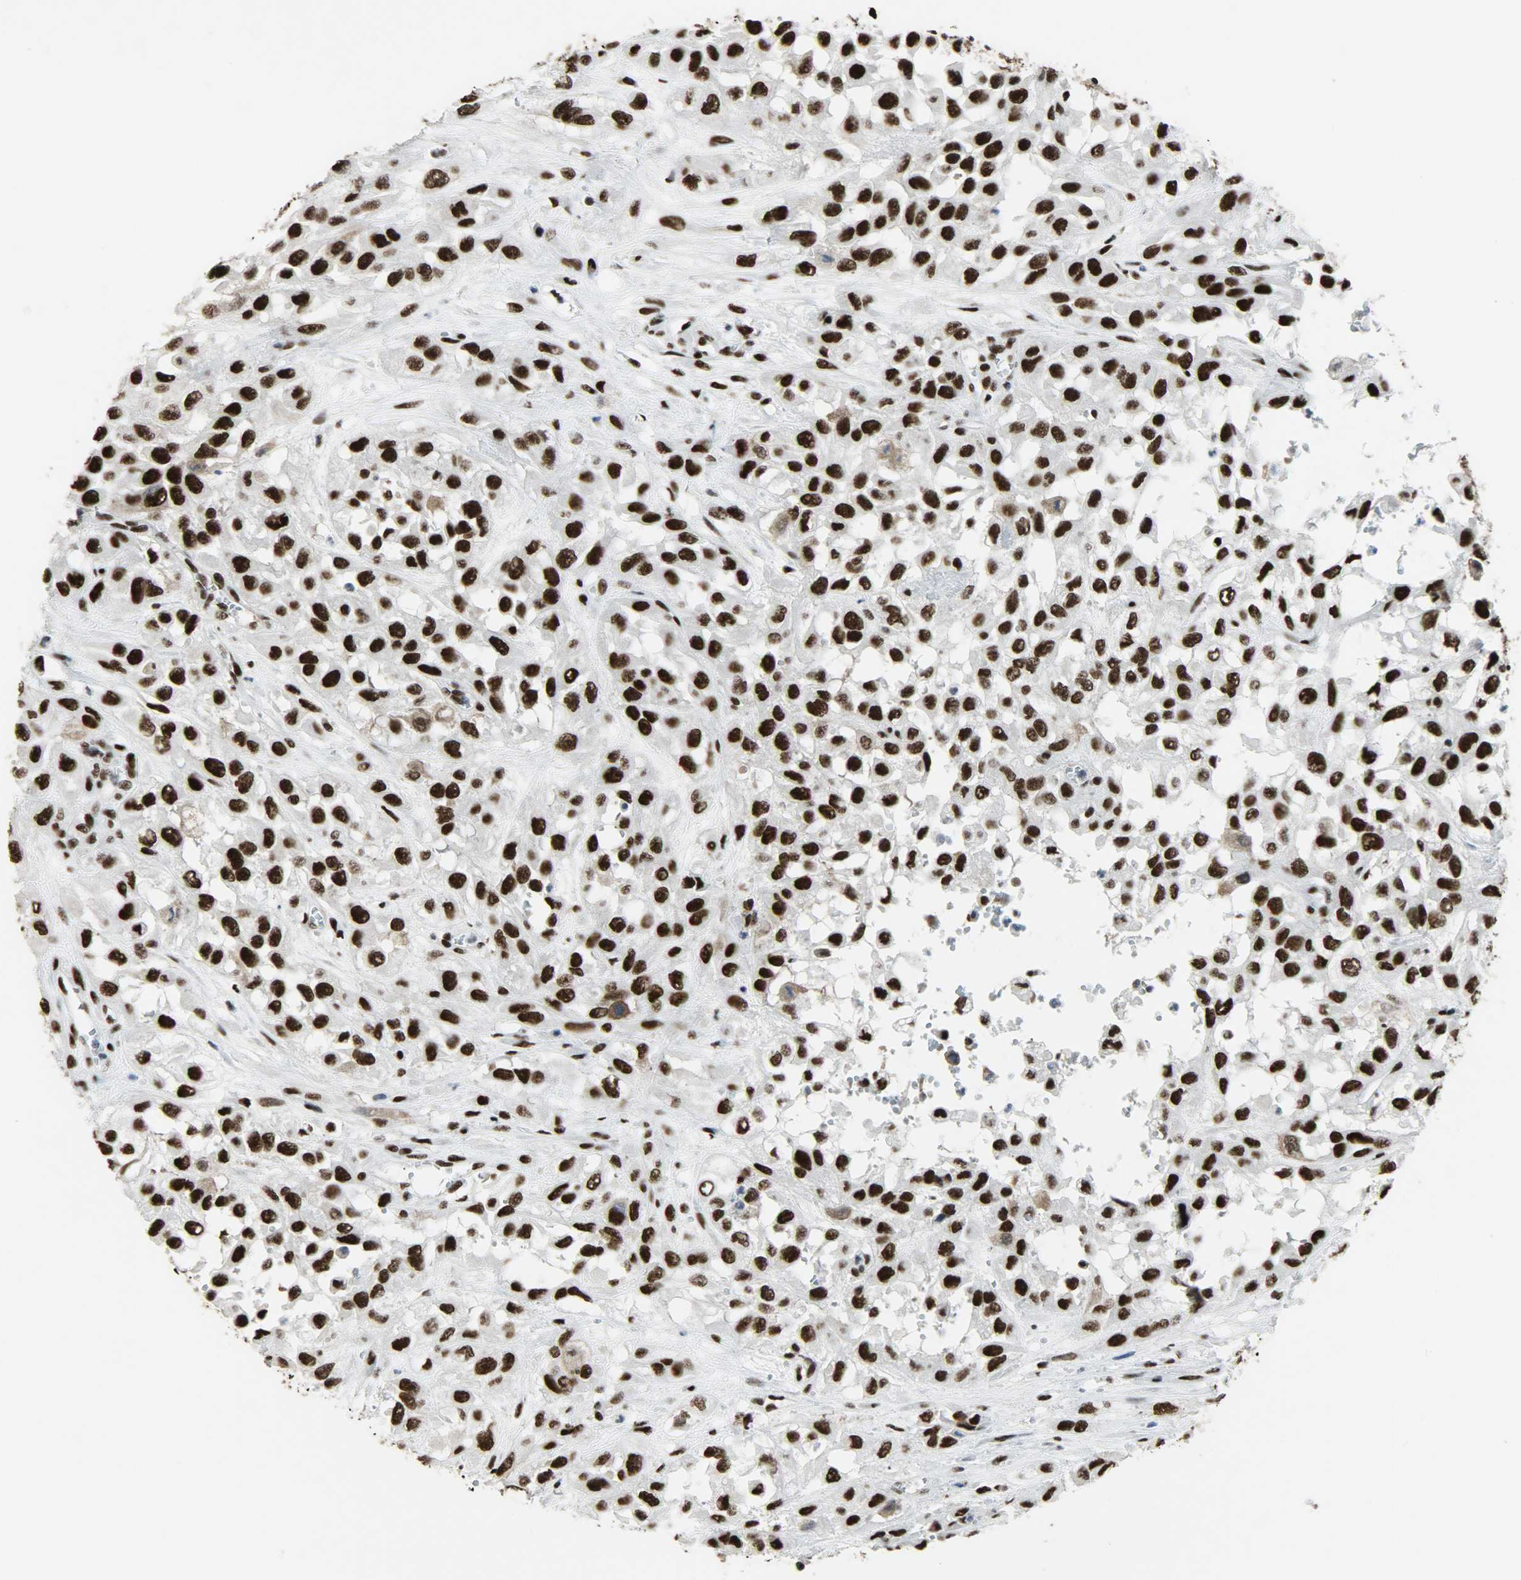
{"staining": {"intensity": "strong", "quantity": ">75%", "location": "nuclear"}, "tissue": "urothelial cancer", "cell_type": "Tumor cells", "image_type": "cancer", "snomed": [{"axis": "morphology", "description": "Urothelial carcinoma, High grade"}, {"axis": "topography", "description": "Urinary bladder"}], "caption": "Urothelial carcinoma (high-grade) stained with DAB immunohistochemistry (IHC) reveals high levels of strong nuclear expression in approximately >75% of tumor cells.", "gene": "SSB", "patient": {"sex": "male", "age": 57}}